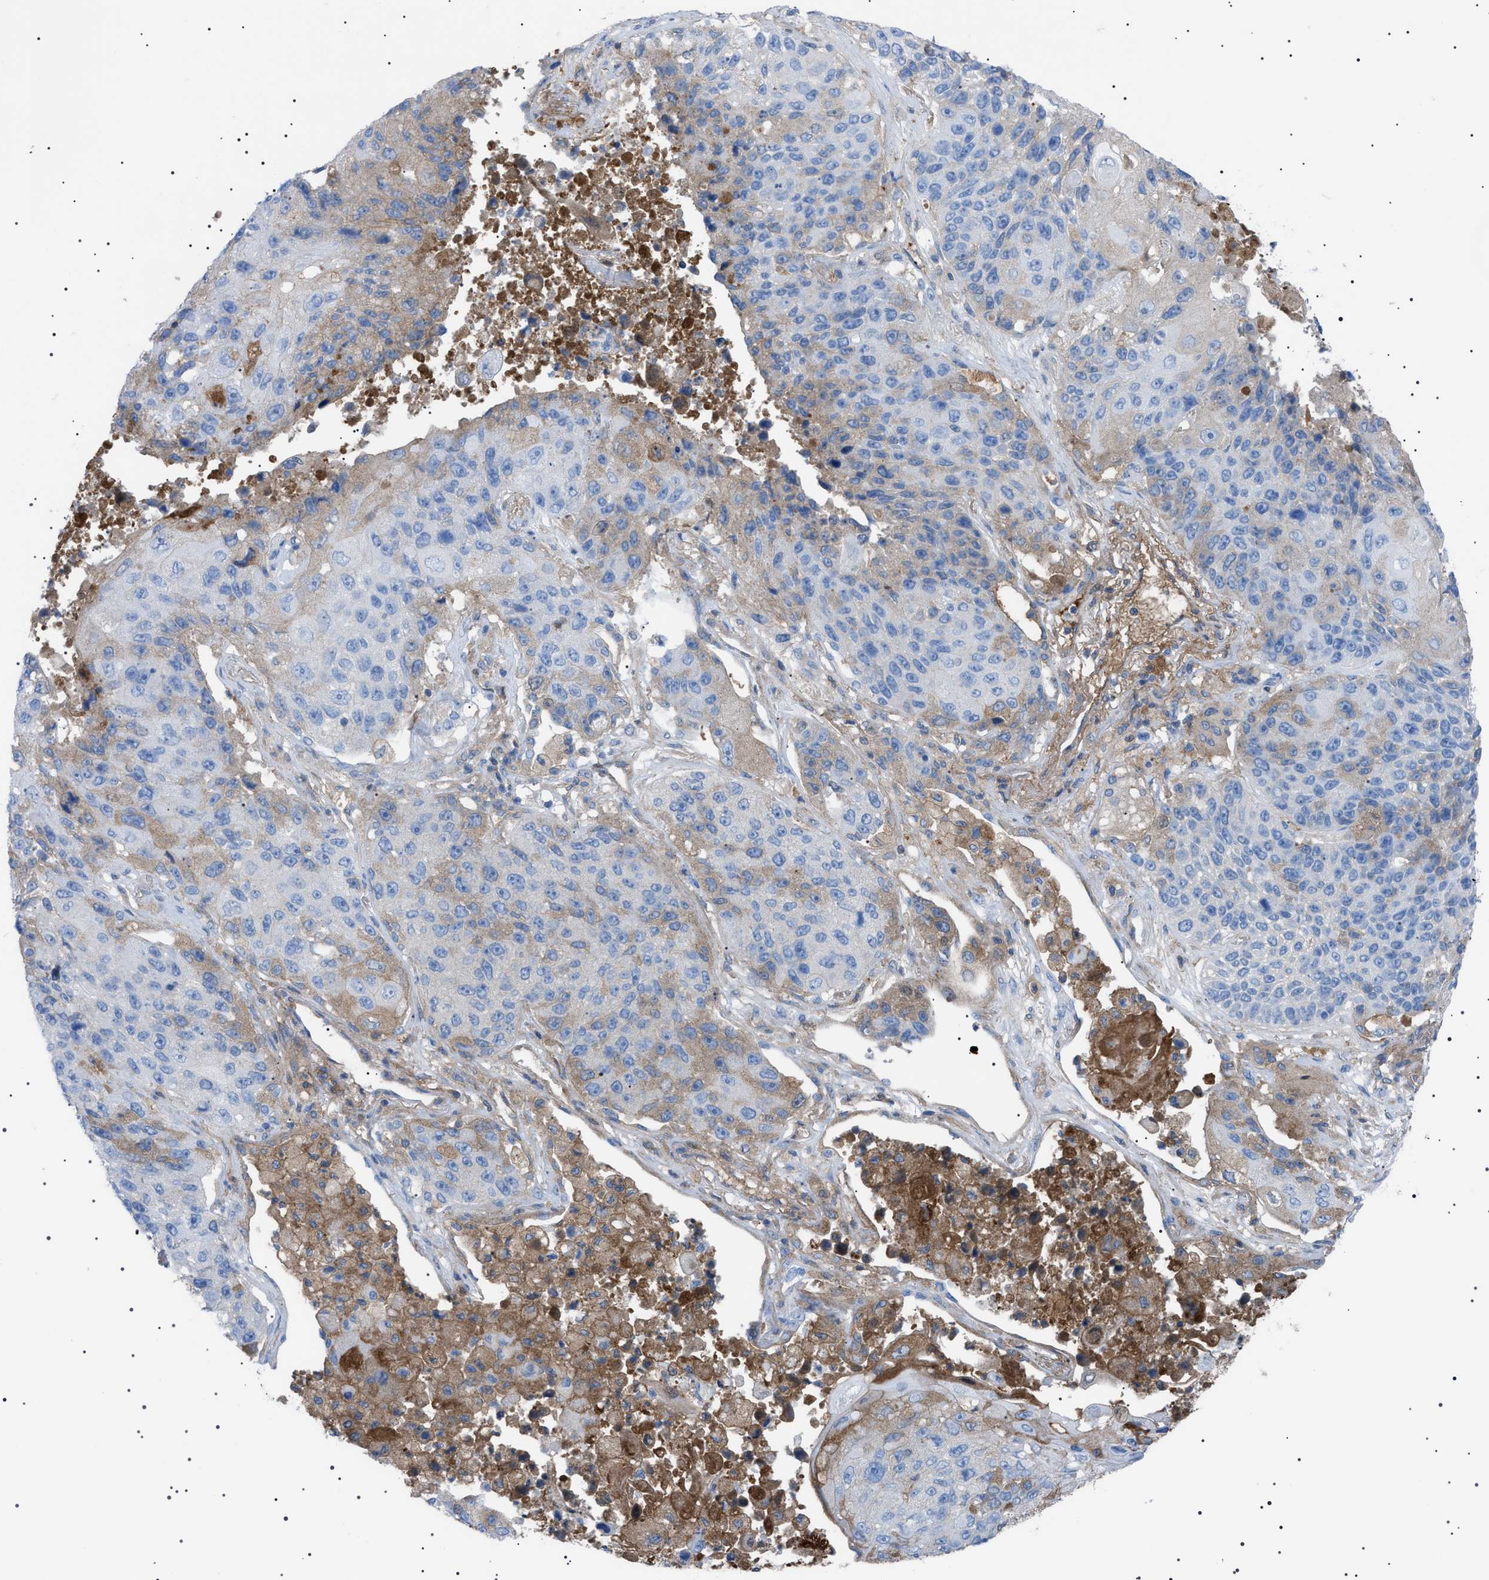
{"staining": {"intensity": "weak", "quantity": "<25%", "location": "cytoplasmic/membranous"}, "tissue": "lung cancer", "cell_type": "Tumor cells", "image_type": "cancer", "snomed": [{"axis": "morphology", "description": "Squamous cell carcinoma, NOS"}, {"axis": "topography", "description": "Lung"}], "caption": "Protein analysis of lung cancer (squamous cell carcinoma) shows no significant positivity in tumor cells. (DAB (3,3'-diaminobenzidine) immunohistochemistry, high magnification).", "gene": "LPA", "patient": {"sex": "male", "age": 61}}